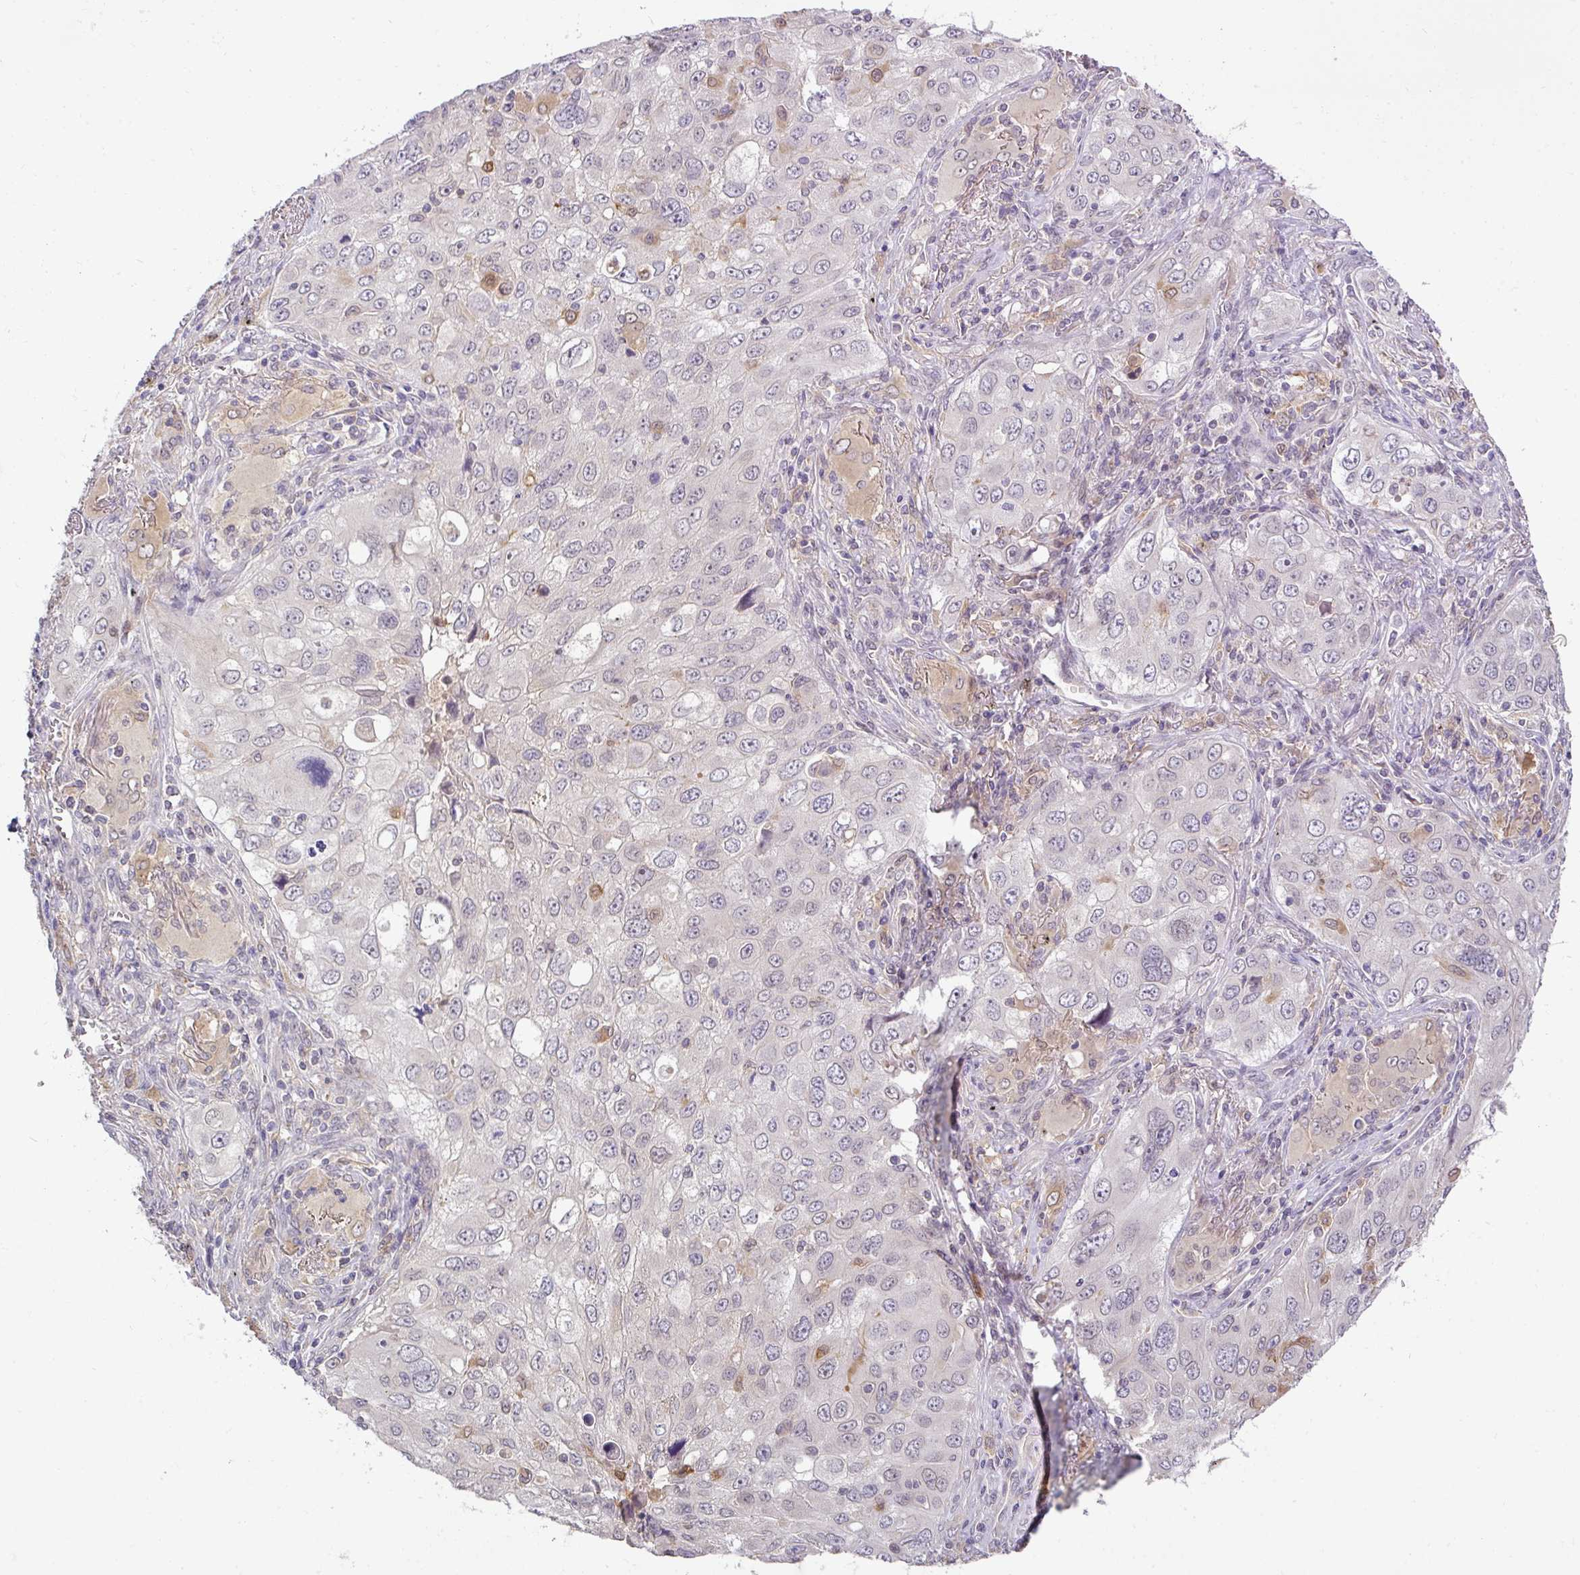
{"staining": {"intensity": "negative", "quantity": "none", "location": "none"}, "tissue": "lung cancer", "cell_type": "Tumor cells", "image_type": "cancer", "snomed": [{"axis": "morphology", "description": "Adenocarcinoma, NOS"}, {"axis": "morphology", "description": "Adenocarcinoma, metastatic, NOS"}, {"axis": "topography", "description": "Lymph node"}, {"axis": "topography", "description": "Lung"}], "caption": "High power microscopy histopathology image of an immunohistochemistry histopathology image of metastatic adenocarcinoma (lung), revealing no significant staining in tumor cells. (DAB immunohistochemistry (IHC) with hematoxylin counter stain).", "gene": "GCNT7", "patient": {"sex": "female", "age": 42}}